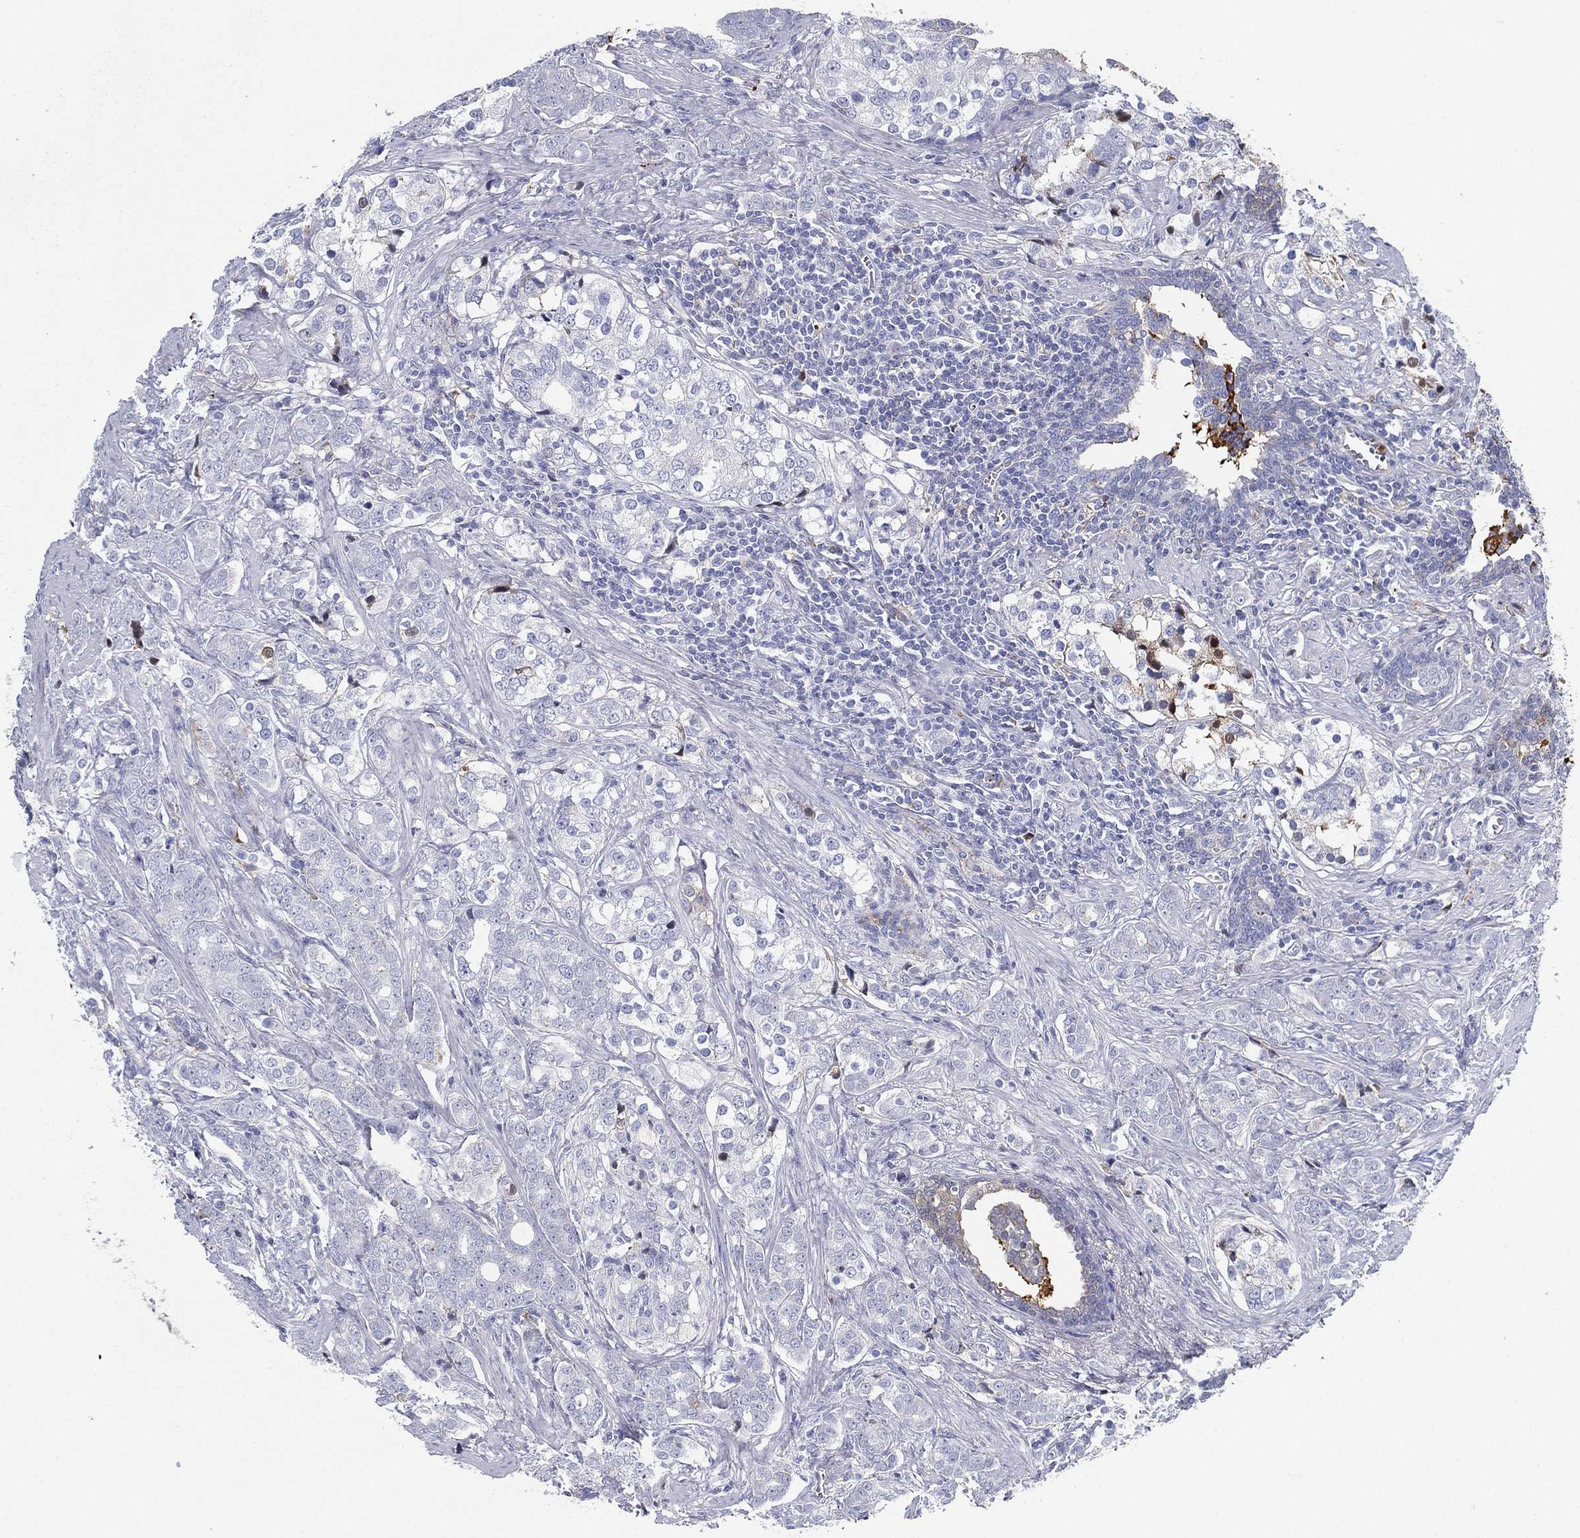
{"staining": {"intensity": "negative", "quantity": "none", "location": "none"}, "tissue": "prostate cancer", "cell_type": "Tumor cells", "image_type": "cancer", "snomed": [{"axis": "morphology", "description": "Adenocarcinoma, NOS"}, {"axis": "topography", "description": "Prostate and seminal vesicle, NOS"}], "caption": "This image is of prostate adenocarcinoma stained with immunohistochemistry (IHC) to label a protein in brown with the nuclei are counter-stained blue. There is no positivity in tumor cells.", "gene": "IFNB1", "patient": {"sex": "male", "age": 63}}